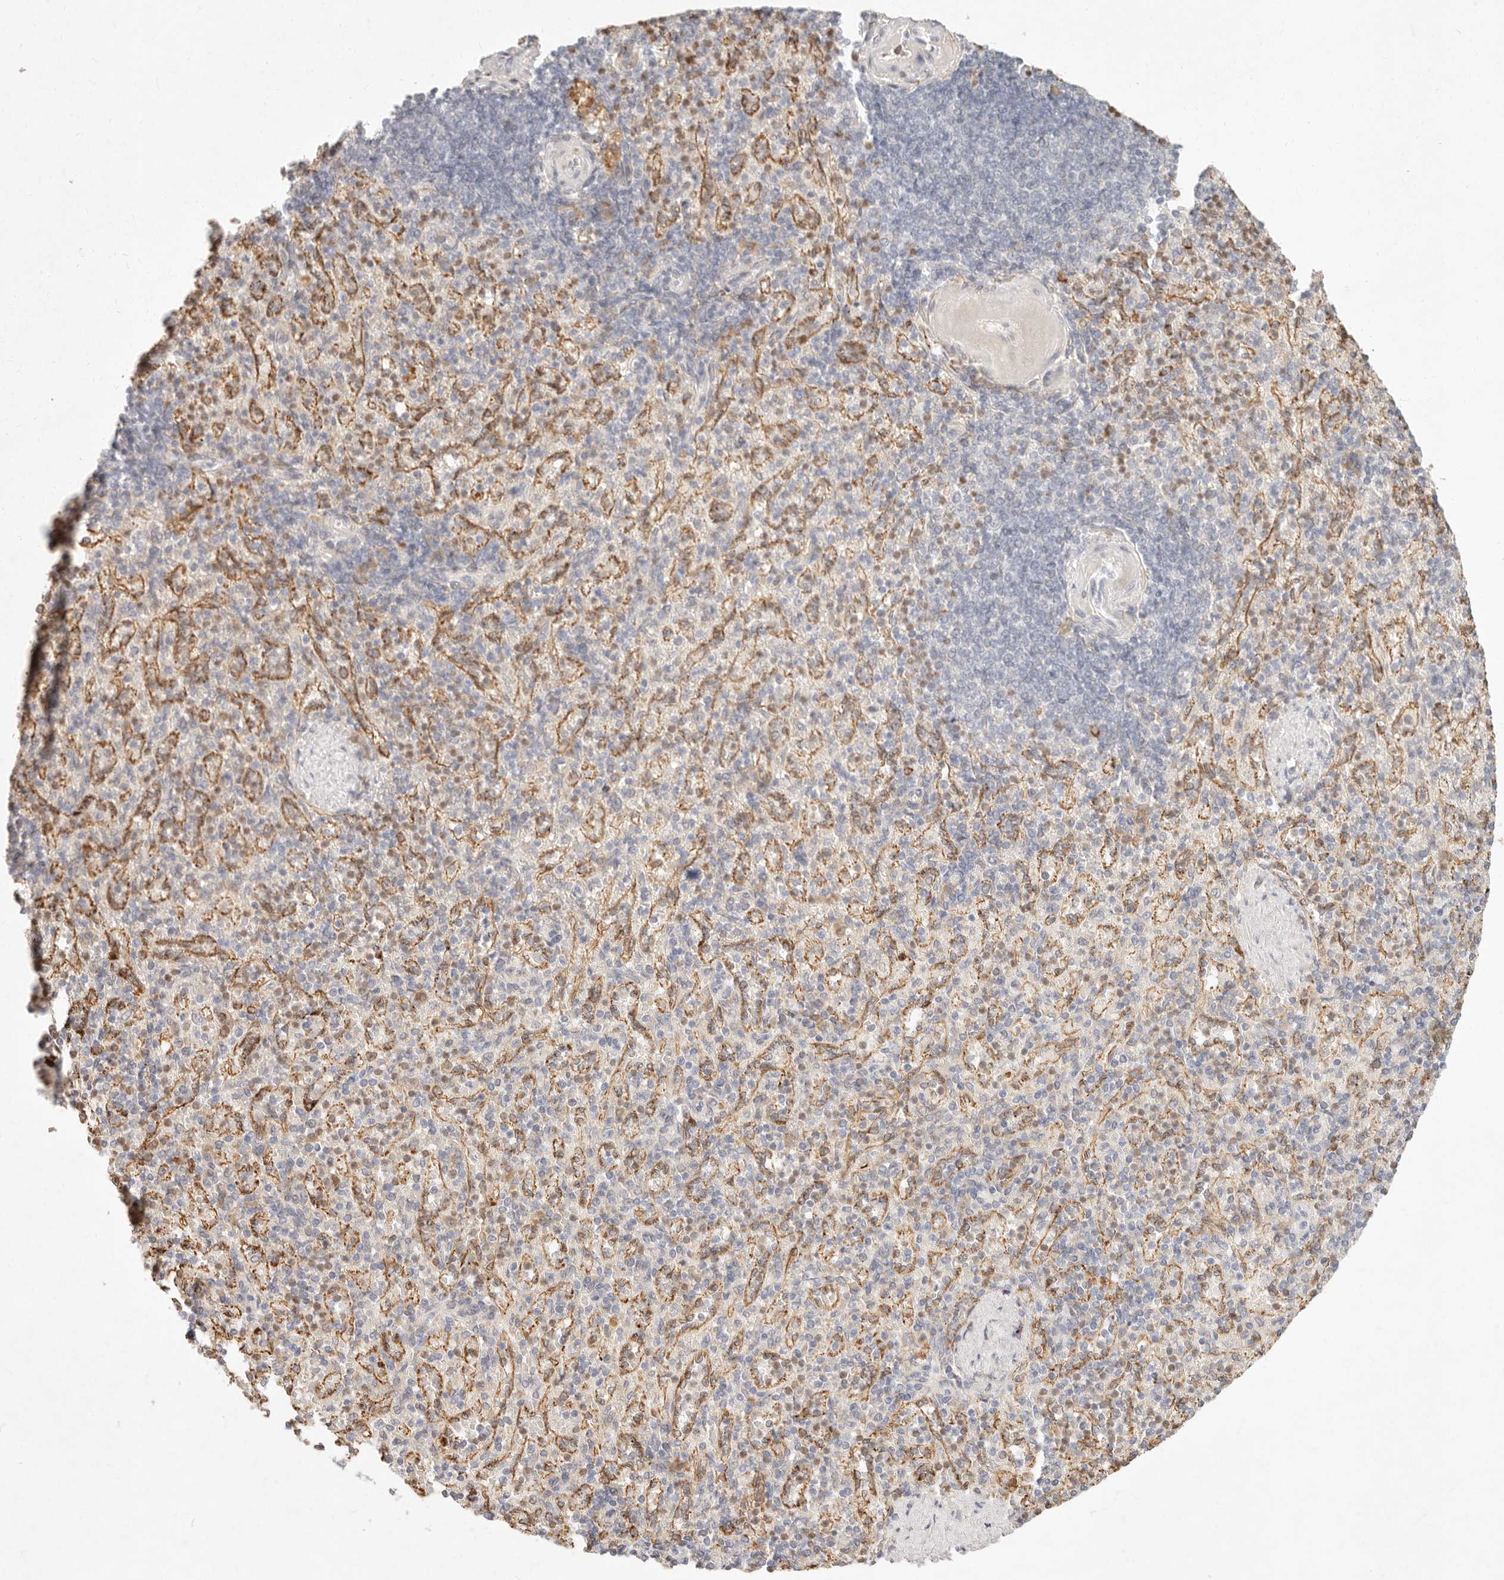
{"staining": {"intensity": "negative", "quantity": "none", "location": "none"}, "tissue": "spleen", "cell_type": "Cells in red pulp", "image_type": "normal", "snomed": [{"axis": "morphology", "description": "Normal tissue, NOS"}, {"axis": "topography", "description": "Spleen"}], "caption": "DAB immunohistochemical staining of unremarkable spleen demonstrates no significant positivity in cells in red pulp.", "gene": "C1orf127", "patient": {"sex": "female", "age": 74}}